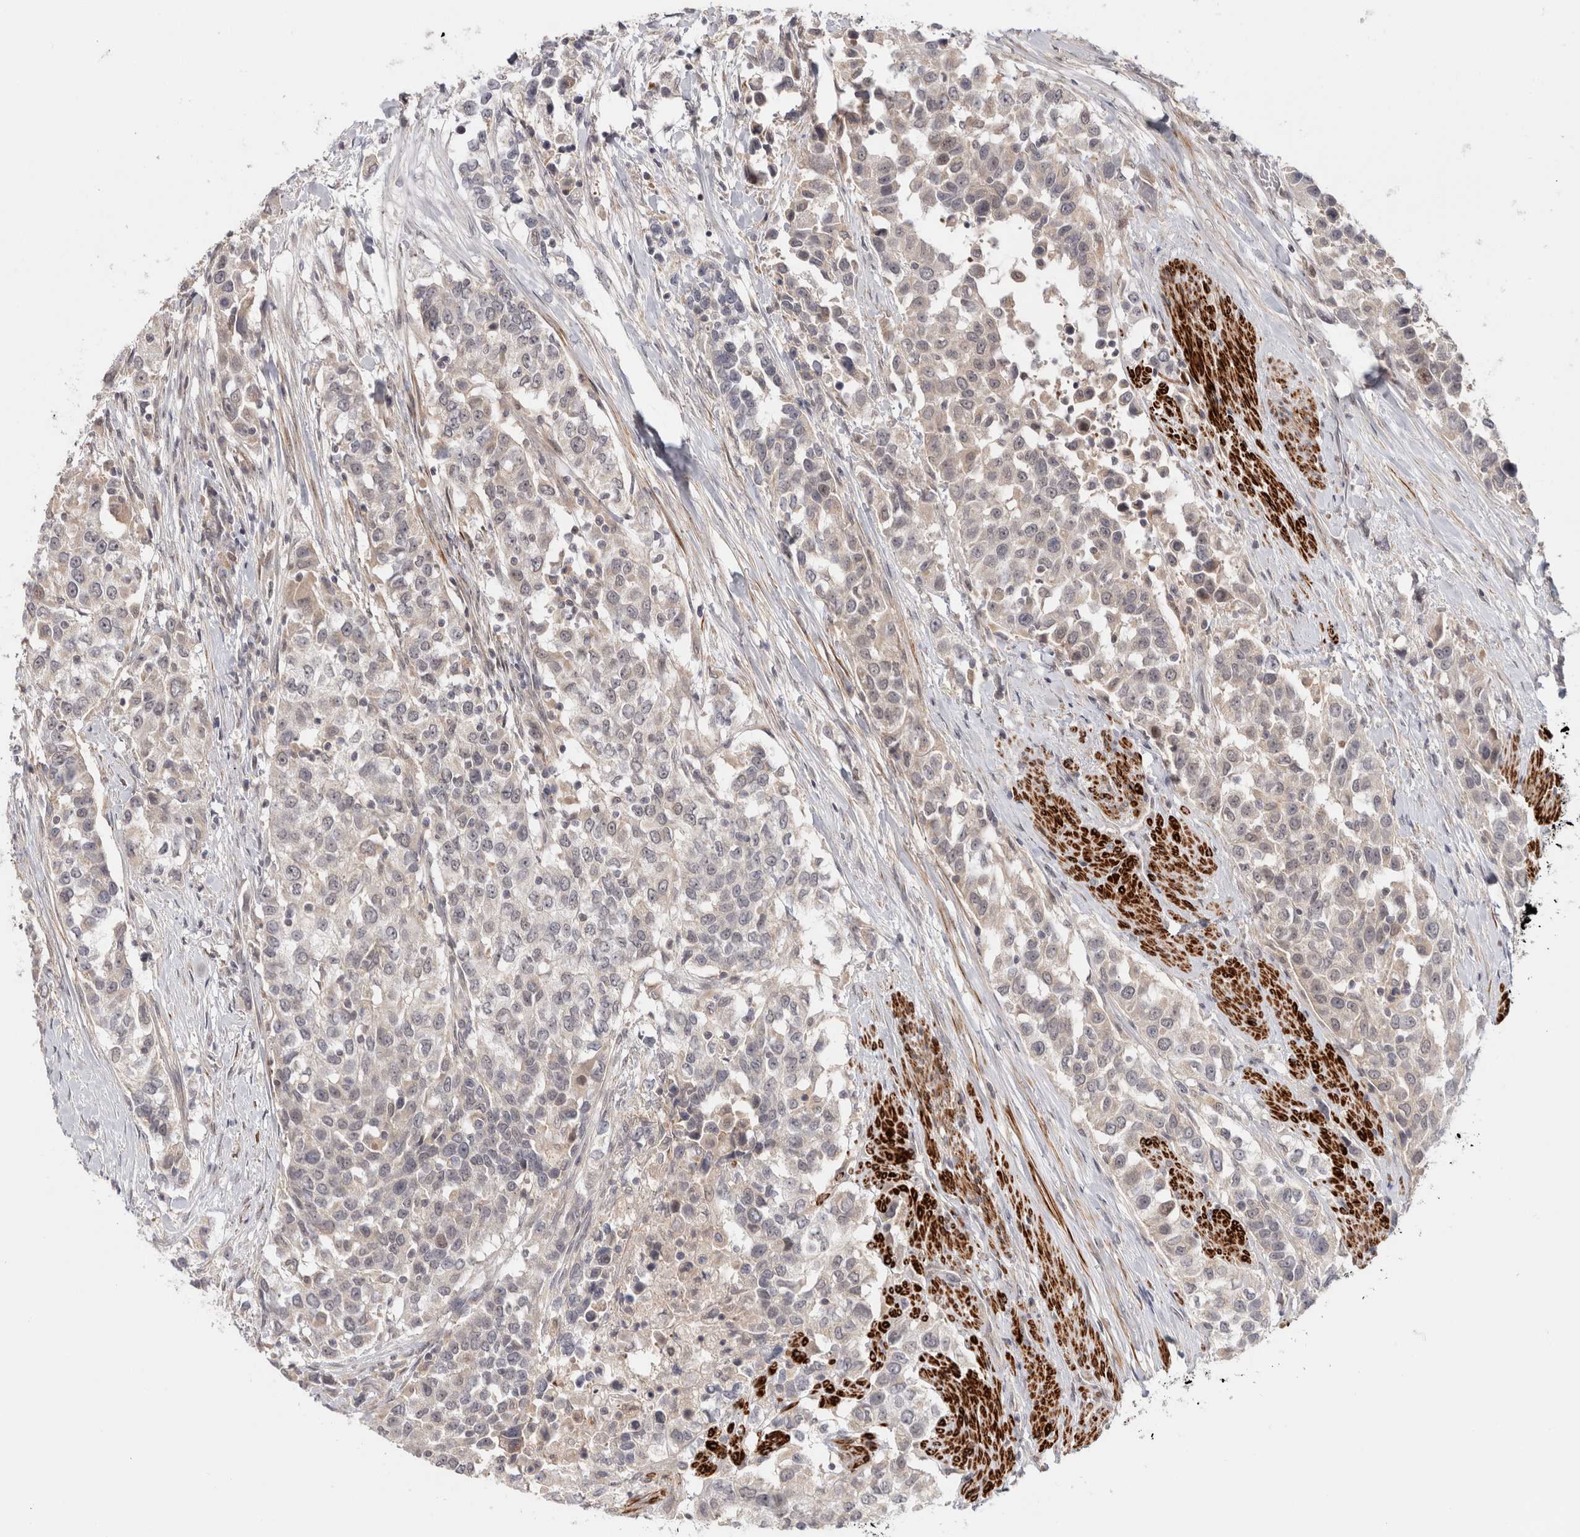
{"staining": {"intensity": "weak", "quantity": "25%-75%", "location": "cytoplasmic/membranous"}, "tissue": "urothelial cancer", "cell_type": "Tumor cells", "image_type": "cancer", "snomed": [{"axis": "morphology", "description": "Urothelial carcinoma, High grade"}, {"axis": "topography", "description": "Urinary bladder"}], "caption": "Protein analysis of high-grade urothelial carcinoma tissue demonstrates weak cytoplasmic/membranous staining in approximately 25%-75% of tumor cells. (Brightfield microscopy of DAB IHC at high magnification).", "gene": "ZNF318", "patient": {"sex": "female", "age": 80}}